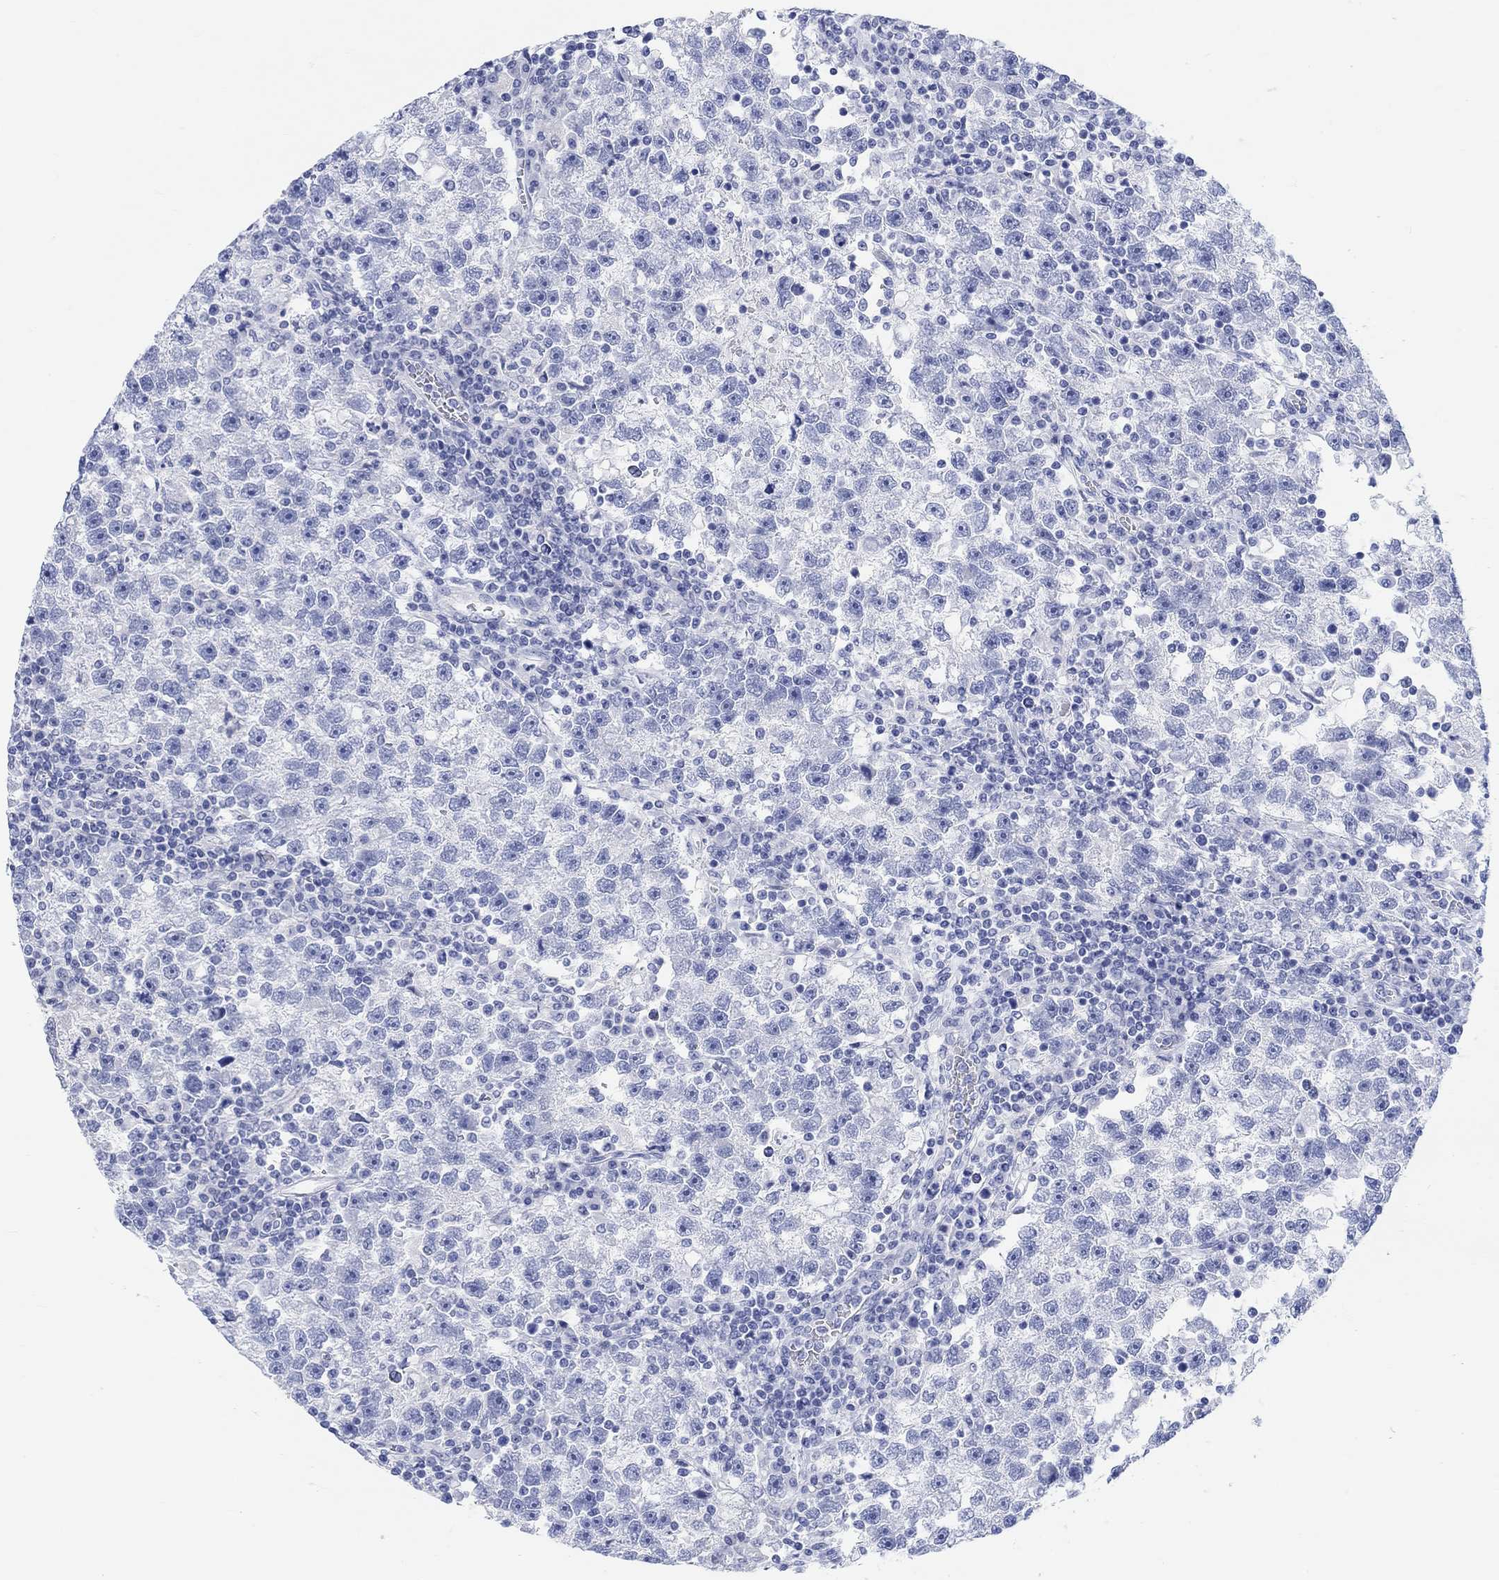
{"staining": {"intensity": "negative", "quantity": "none", "location": "none"}, "tissue": "testis cancer", "cell_type": "Tumor cells", "image_type": "cancer", "snomed": [{"axis": "morphology", "description": "Seminoma, NOS"}, {"axis": "topography", "description": "Testis"}], "caption": "A histopathology image of testis cancer (seminoma) stained for a protein reveals no brown staining in tumor cells. (DAB (3,3'-diaminobenzidine) immunohistochemistry with hematoxylin counter stain).", "gene": "XIRP2", "patient": {"sex": "male", "age": 47}}